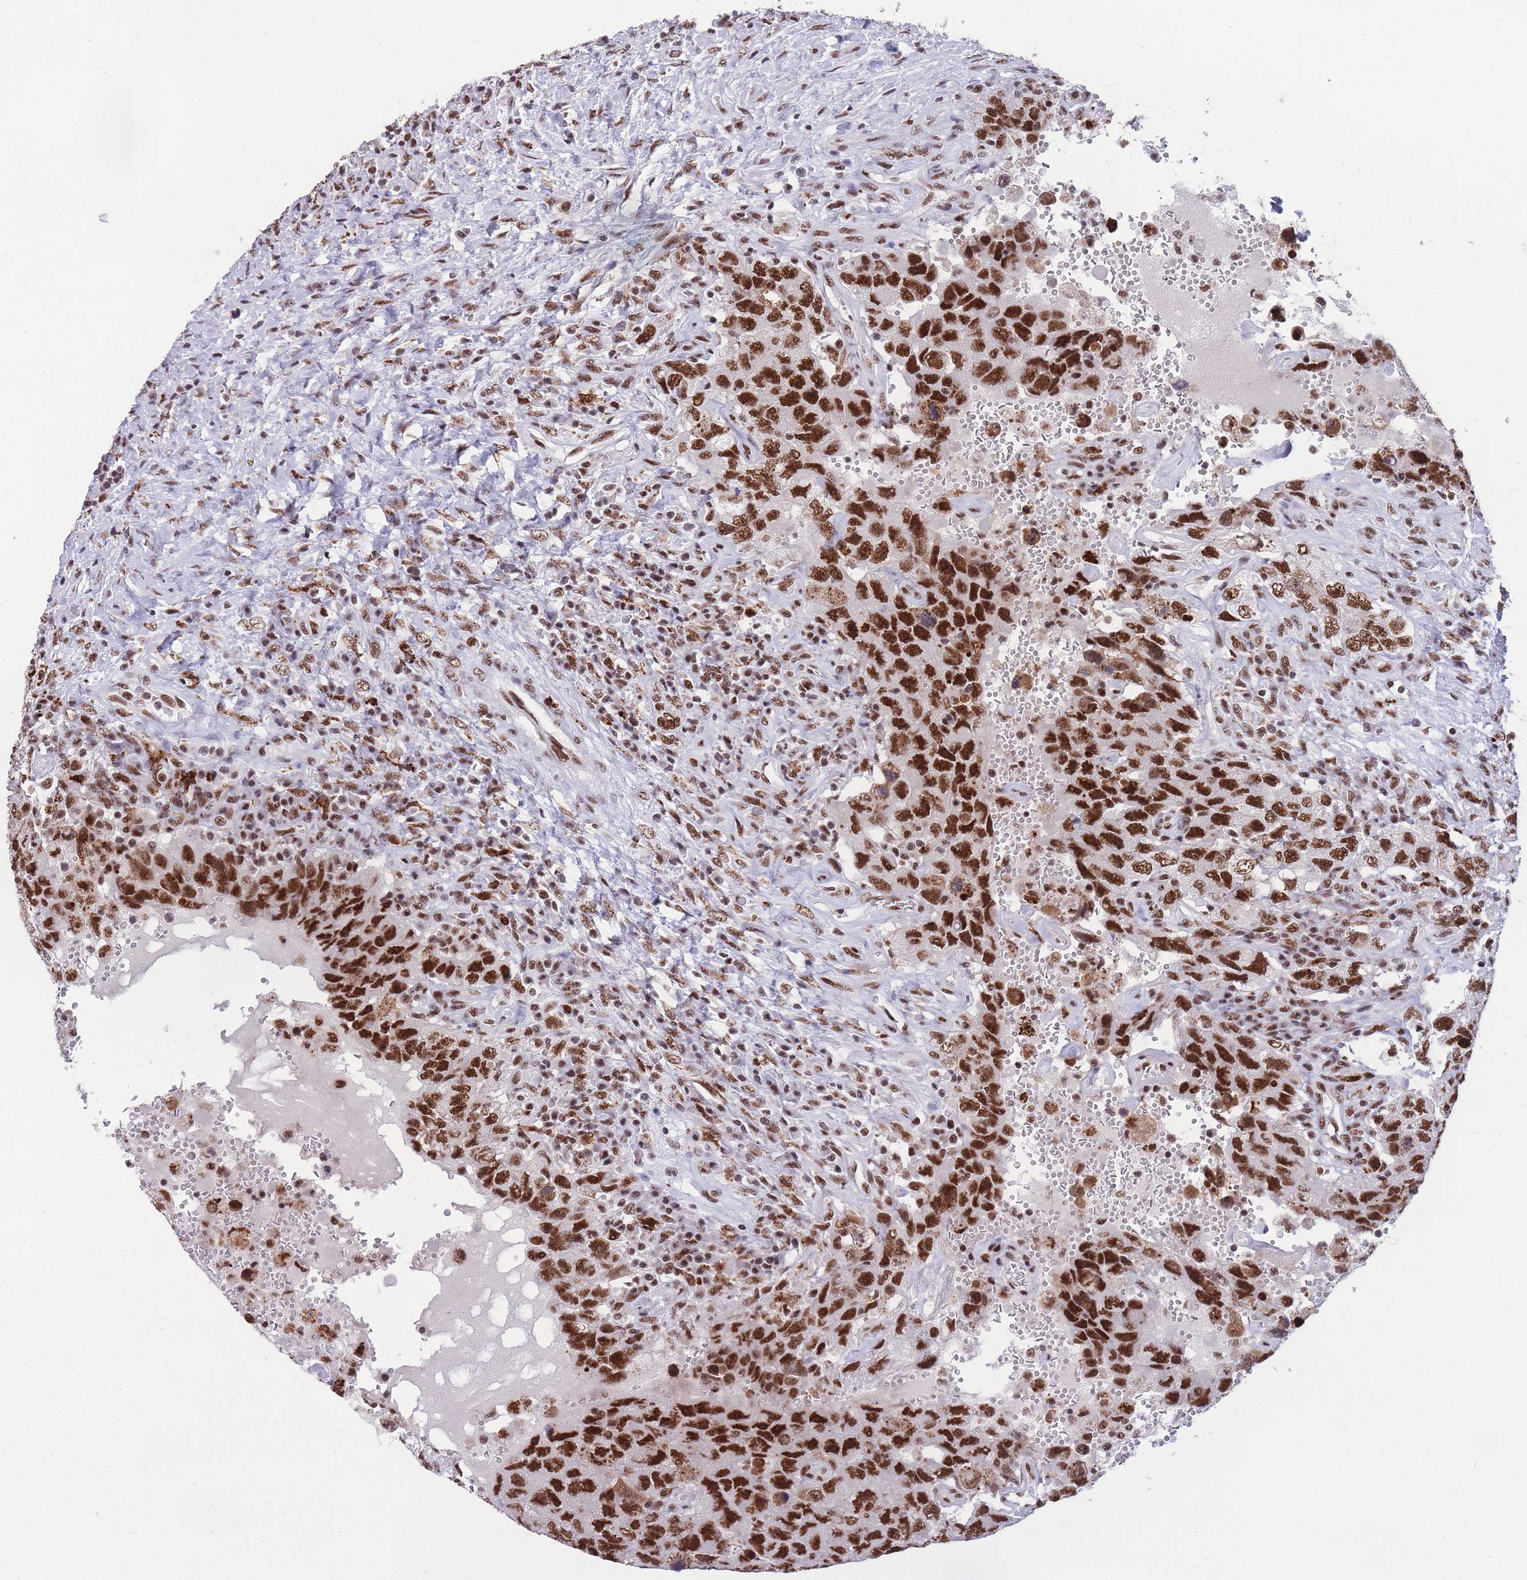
{"staining": {"intensity": "strong", "quantity": ">75%", "location": "nuclear"}, "tissue": "testis cancer", "cell_type": "Tumor cells", "image_type": "cancer", "snomed": [{"axis": "morphology", "description": "Carcinoma, Embryonal, NOS"}, {"axis": "topography", "description": "Testis"}], "caption": "Immunohistochemistry of human embryonal carcinoma (testis) exhibits high levels of strong nuclear staining in approximately >75% of tumor cells.", "gene": "PRPF19", "patient": {"sex": "male", "age": 26}}